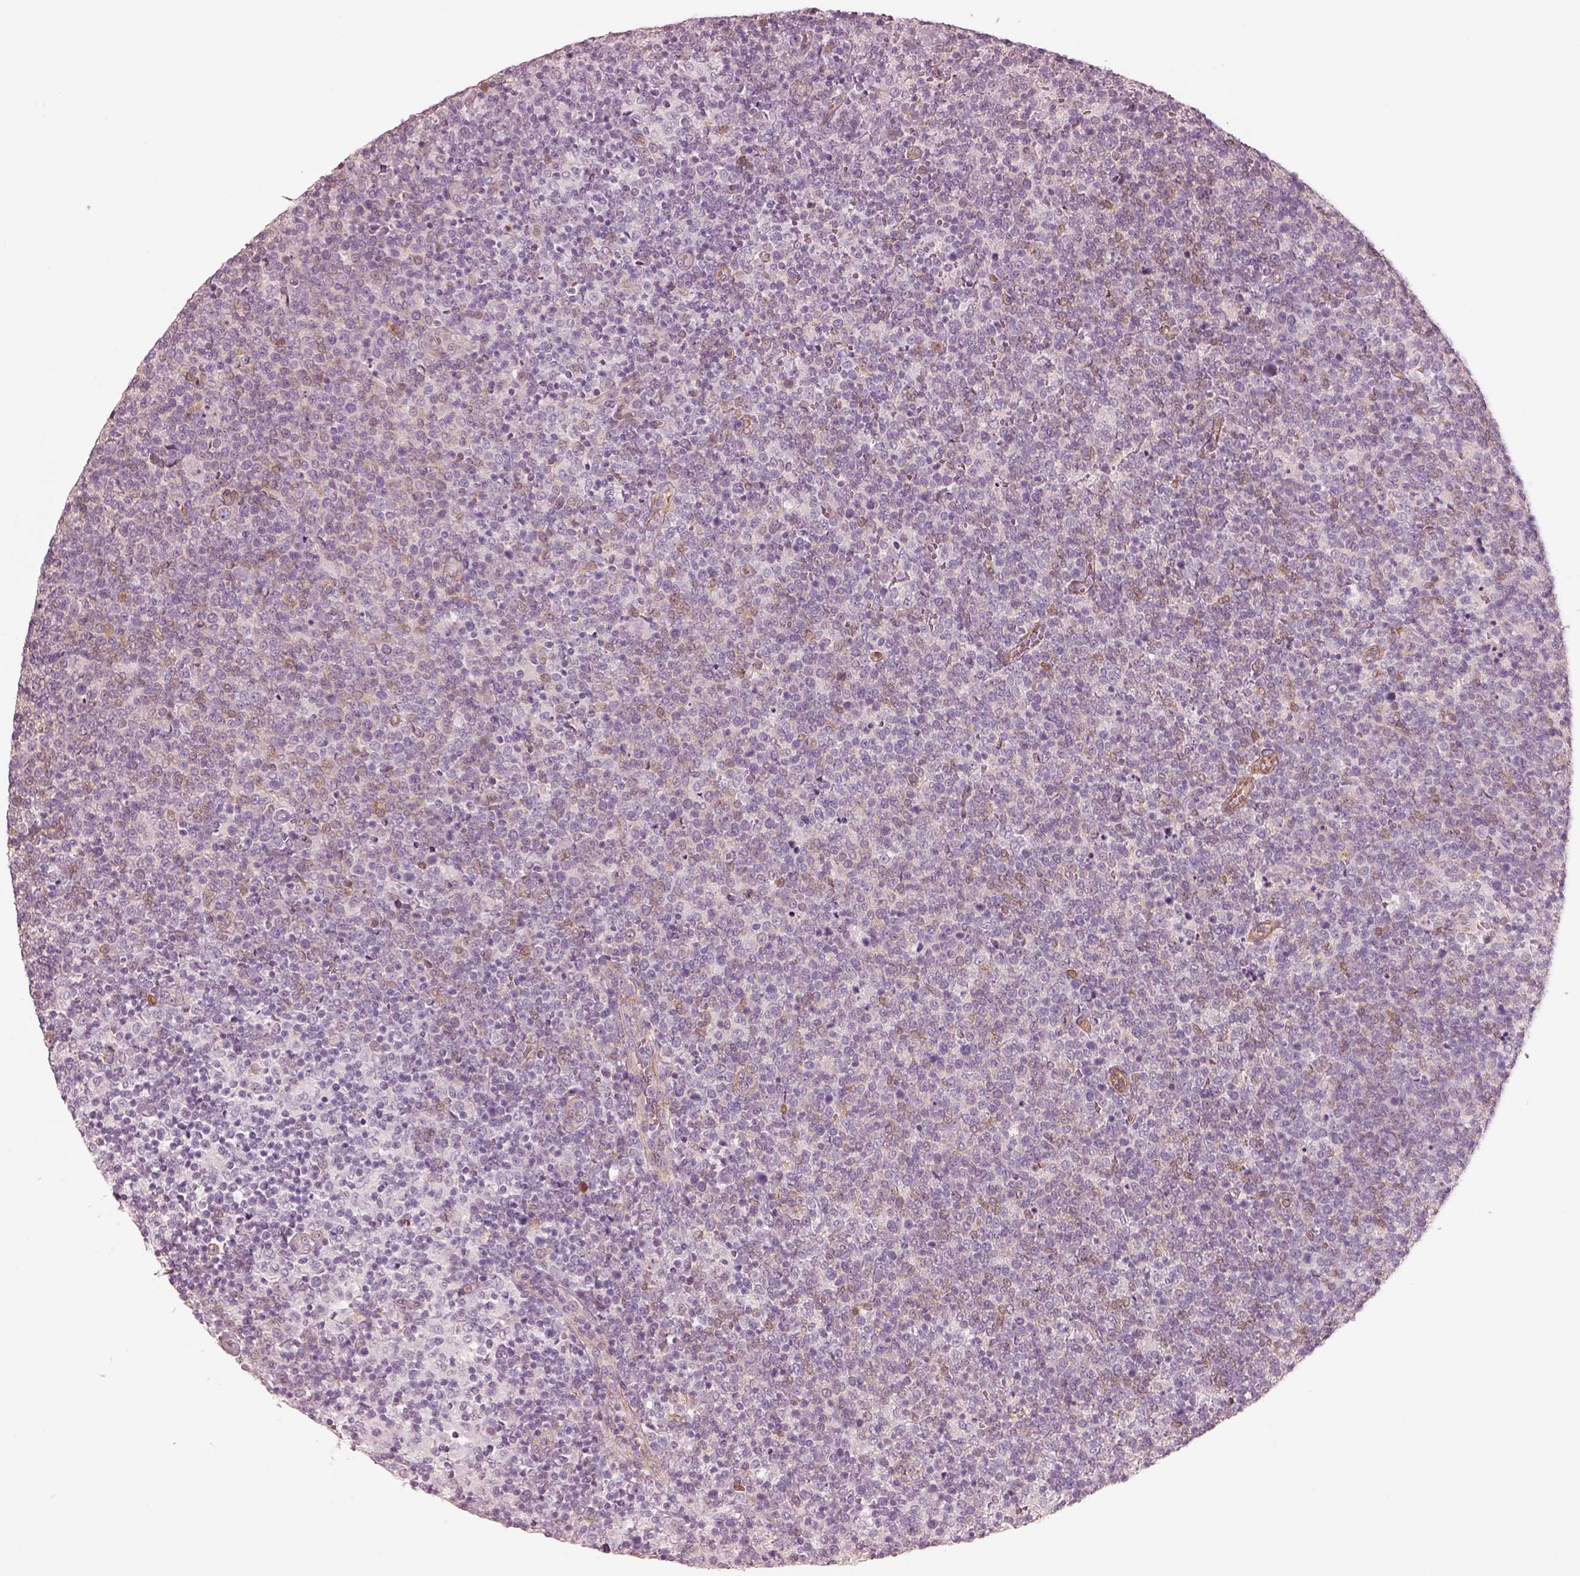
{"staining": {"intensity": "negative", "quantity": "none", "location": "none"}, "tissue": "lymphoma", "cell_type": "Tumor cells", "image_type": "cancer", "snomed": [{"axis": "morphology", "description": "Malignant lymphoma, non-Hodgkin's type, High grade"}, {"axis": "topography", "description": "Lymph node"}], "caption": "A high-resolution photomicrograph shows IHC staining of high-grade malignant lymphoma, non-Hodgkin's type, which demonstrates no significant positivity in tumor cells. Brightfield microscopy of immunohistochemistry stained with DAB (brown) and hematoxylin (blue), captured at high magnification.", "gene": "CRYM", "patient": {"sex": "male", "age": 61}}